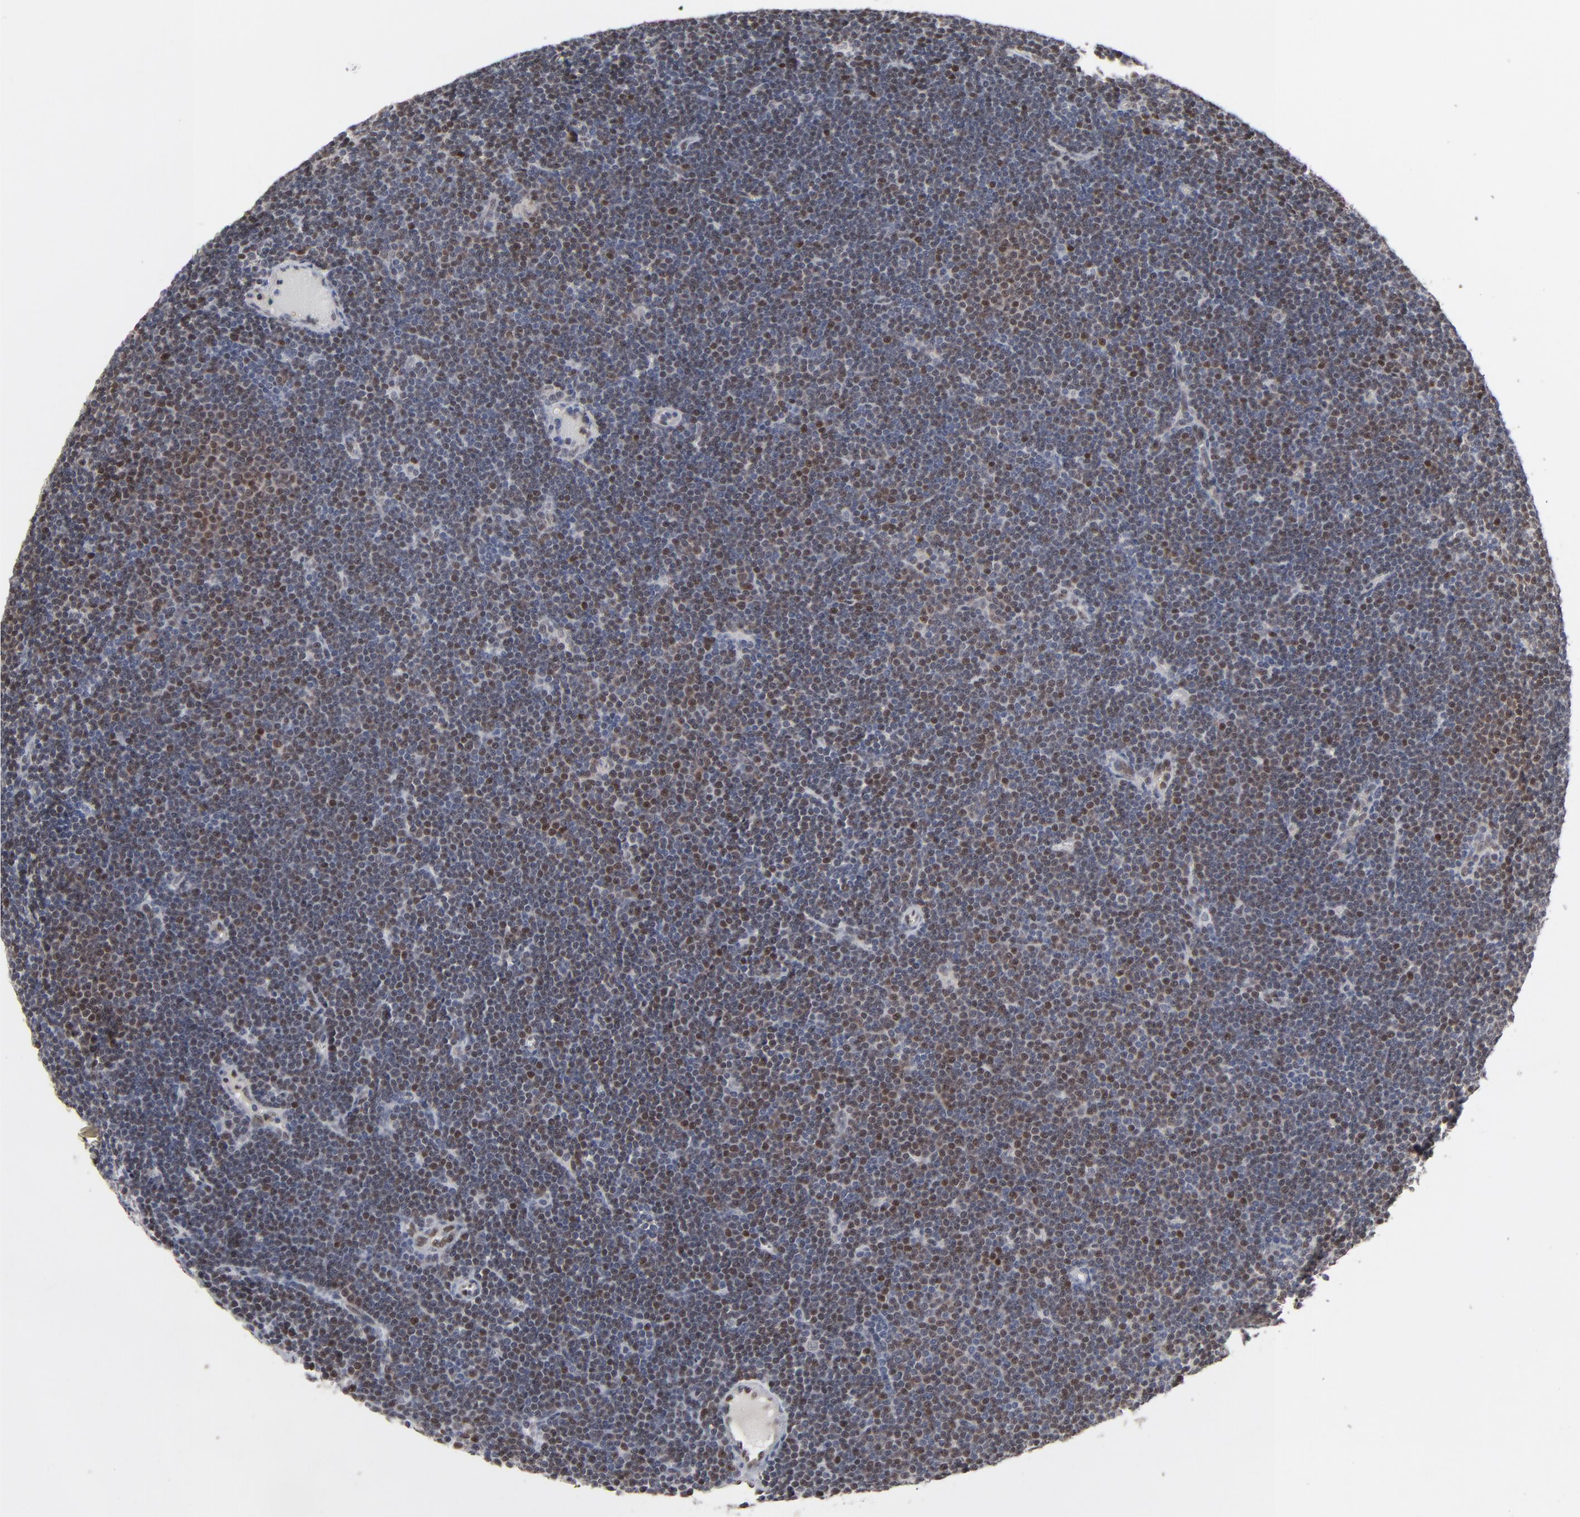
{"staining": {"intensity": "moderate", "quantity": "25%-75%", "location": "nuclear"}, "tissue": "lymphoma", "cell_type": "Tumor cells", "image_type": "cancer", "snomed": [{"axis": "morphology", "description": "Malignant lymphoma, non-Hodgkin's type, Low grade"}, {"axis": "topography", "description": "Lymph node"}], "caption": "IHC micrograph of human lymphoma stained for a protein (brown), which displays medium levels of moderate nuclear positivity in approximately 25%-75% of tumor cells.", "gene": "IRF9", "patient": {"sex": "female", "age": 73}}